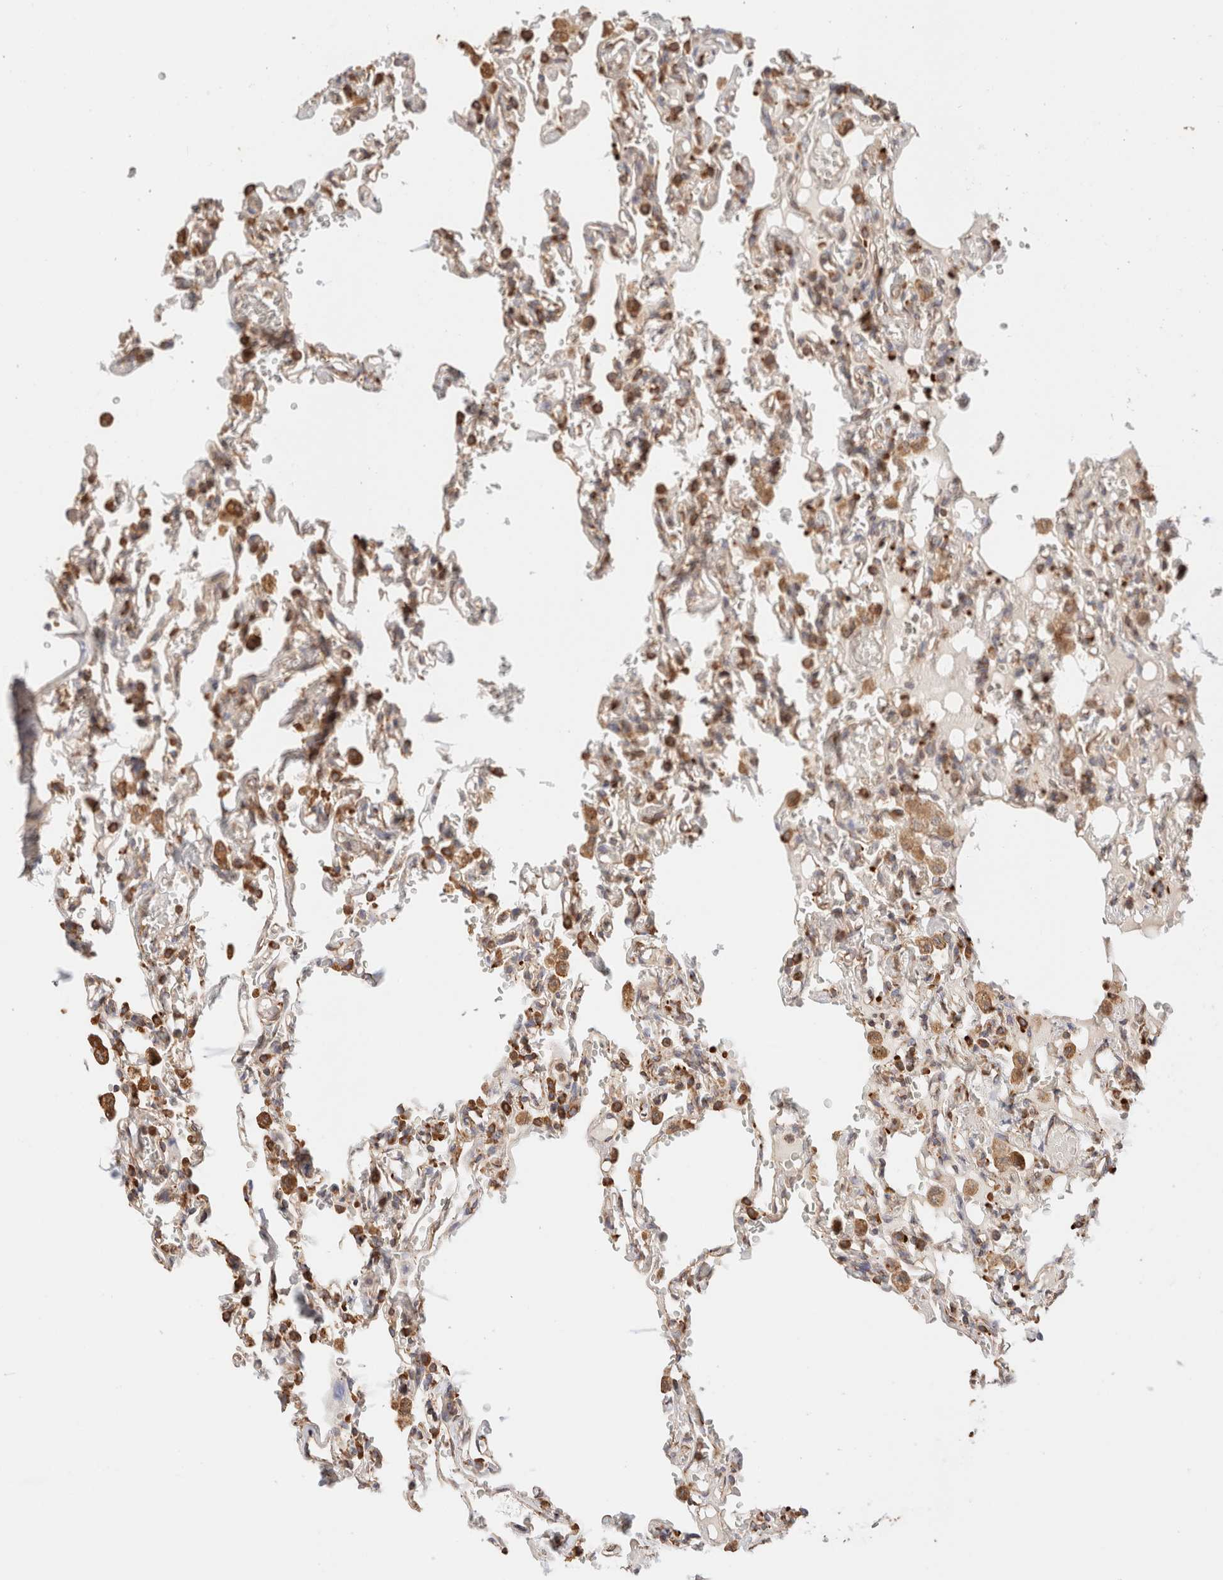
{"staining": {"intensity": "strong", "quantity": "25%-75%", "location": "cytoplasmic/membranous"}, "tissue": "lung", "cell_type": "Alveolar cells", "image_type": "normal", "snomed": [{"axis": "morphology", "description": "Normal tissue, NOS"}, {"axis": "topography", "description": "Lung"}], "caption": "This micrograph demonstrates immunohistochemistry staining of unremarkable human lung, with high strong cytoplasmic/membranous staining in about 25%-75% of alveolar cells.", "gene": "FER", "patient": {"sex": "male", "age": 21}}